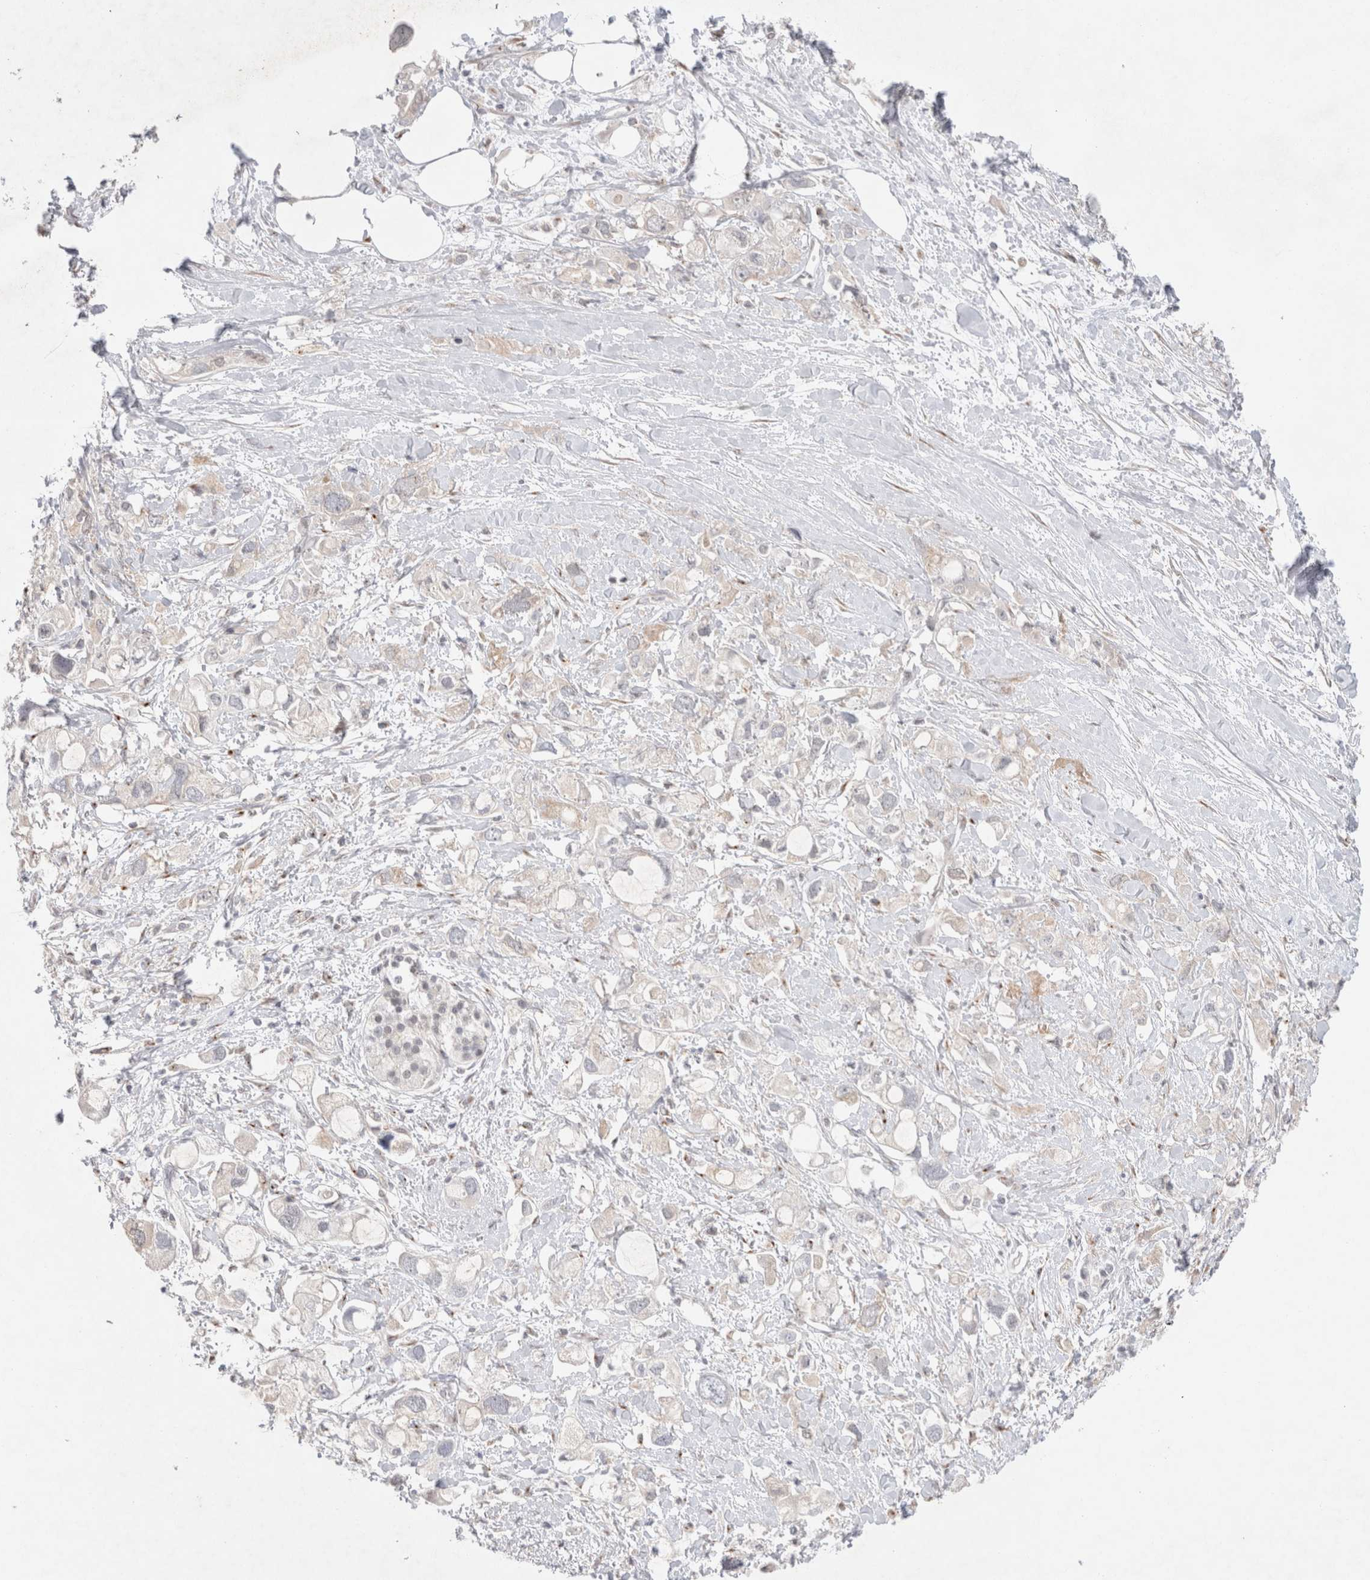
{"staining": {"intensity": "negative", "quantity": "none", "location": "none"}, "tissue": "pancreatic cancer", "cell_type": "Tumor cells", "image_type": "cancer", "snomed": [{"axis": "morphology", "description": "Adenocarcinoma, NOS"}, {"axis": "topography", "description": "Pancreas"}], "caption": "High power microscopy histopathology image of an immunohistochemistry (IHC) image of pancreatic adenocarcinoma, revealing no significant staining in tumor cells.", "gene": "BICD2", "patient": {"sex": "female", "age": 56}}